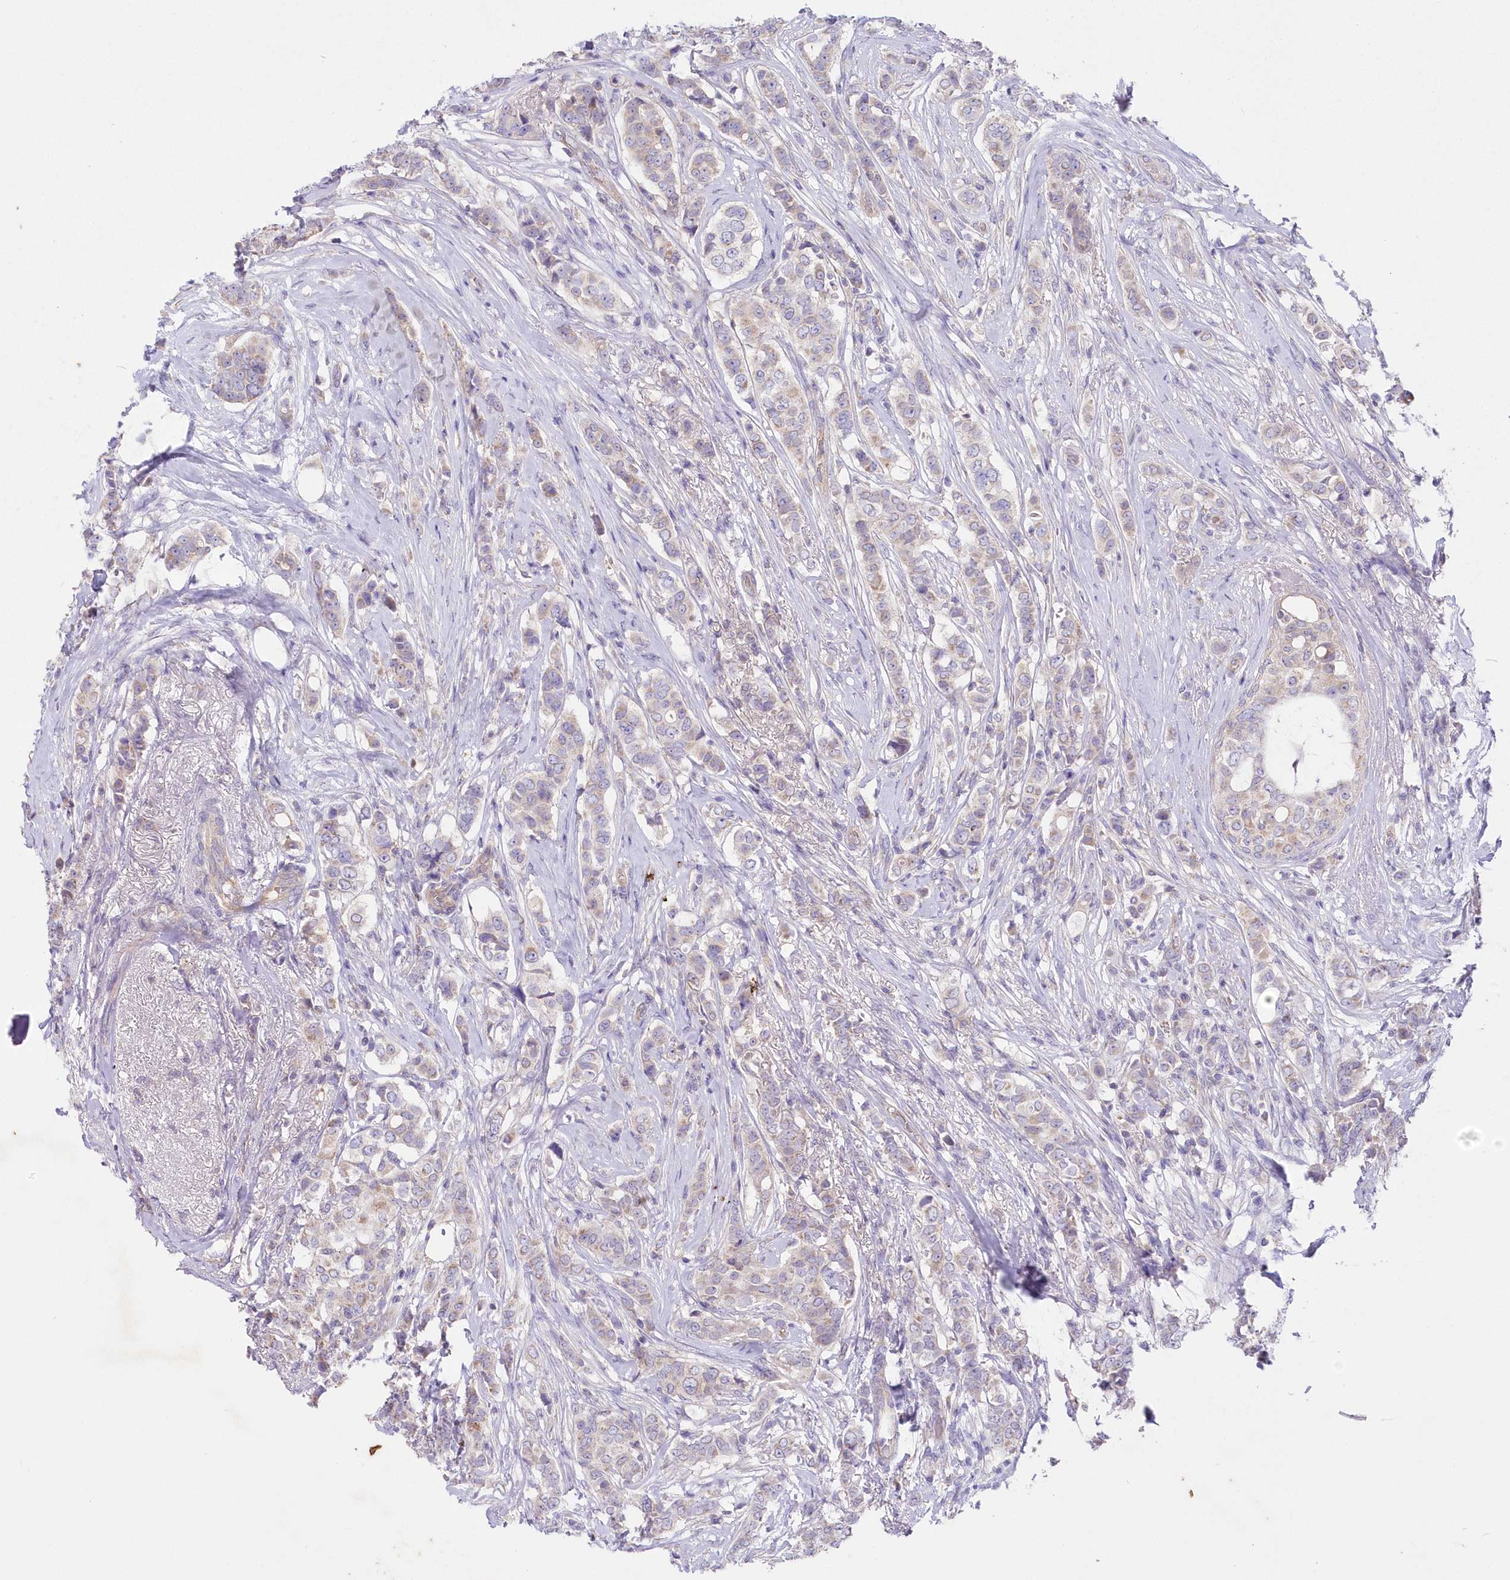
{"staining": {"intensity": "weak", "quantity": "<25%", "location": "cytoplasmic/membranous"}, "tissue": "breast cancer", "cell_type": "Tumor cells", "image_type": "cancer", "snomed": [{"axis": "morphology", "description": "Lobular carcinoma"}, {"axis": "topography", "description": "Breast"}], "caption": "A histopathology image of breast cancer stained for a protein reveals no brown staining in tumor cells. Brightfield microscopy of immunohistochemistry stained with DAB (brown) and hematoxylin (blue), captured at high magnification.", "gene": "ITSN2", "patient": {"sex": "female", "age": 51}}